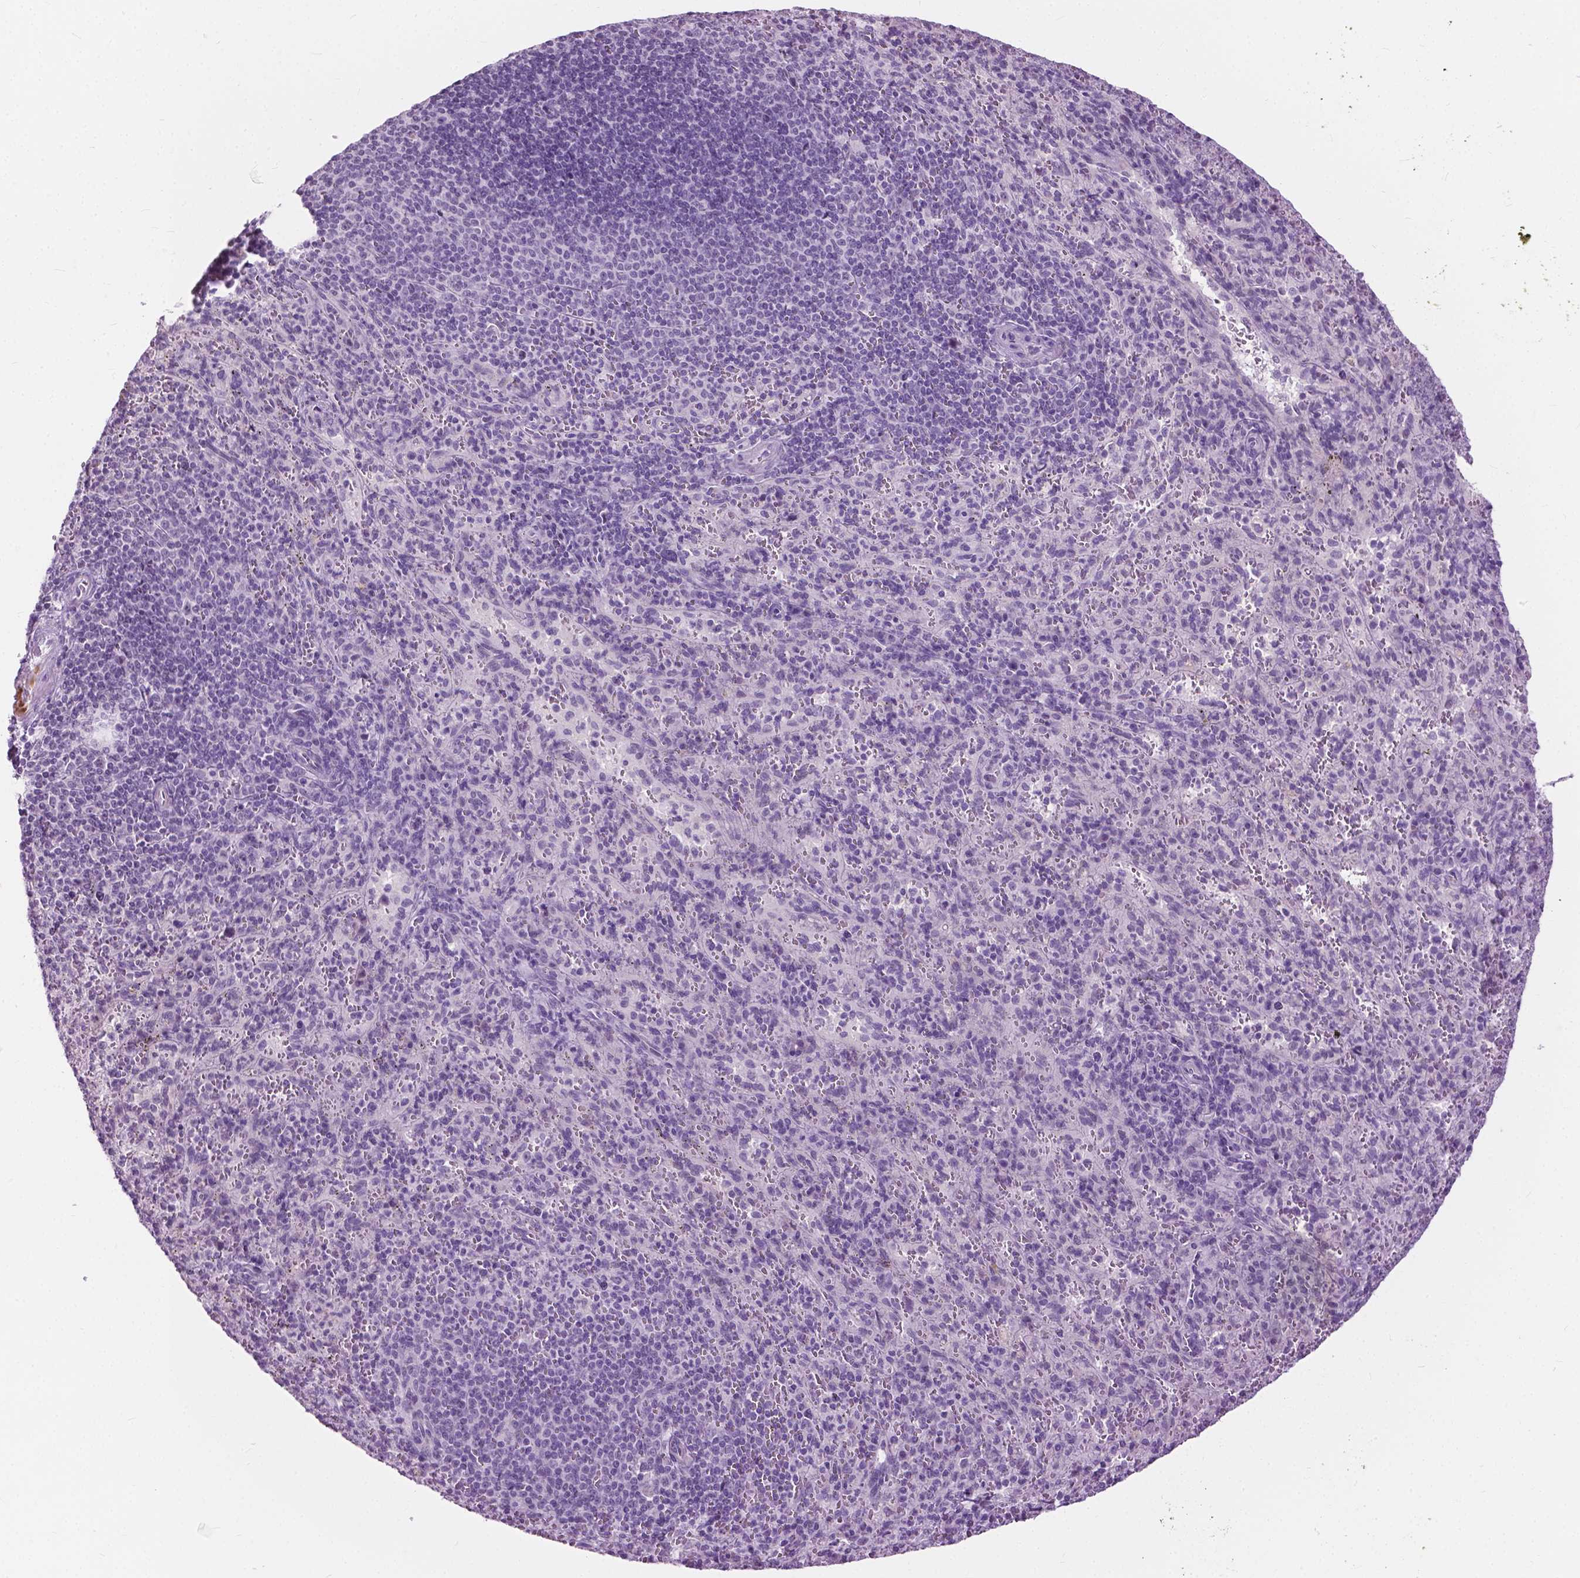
{"staining": {"intensity": "negative", "quantity": "none", "location": "none"}, "tissue": "spleen", "cell_type": "Cells in red pulp", "image_type": "normal", "snomed": [{"axis": "morphology", "description": "Normal tissue, NOS"}, {"axis": "topography", "description": "Spleen"}], "caption": "This is an immunohistochemistry (IHC) image of benign spleen. There is no expression in cells in red pulp.", "gene": "GPR37L1", "patient": {"sex": "male", "age": 57}}